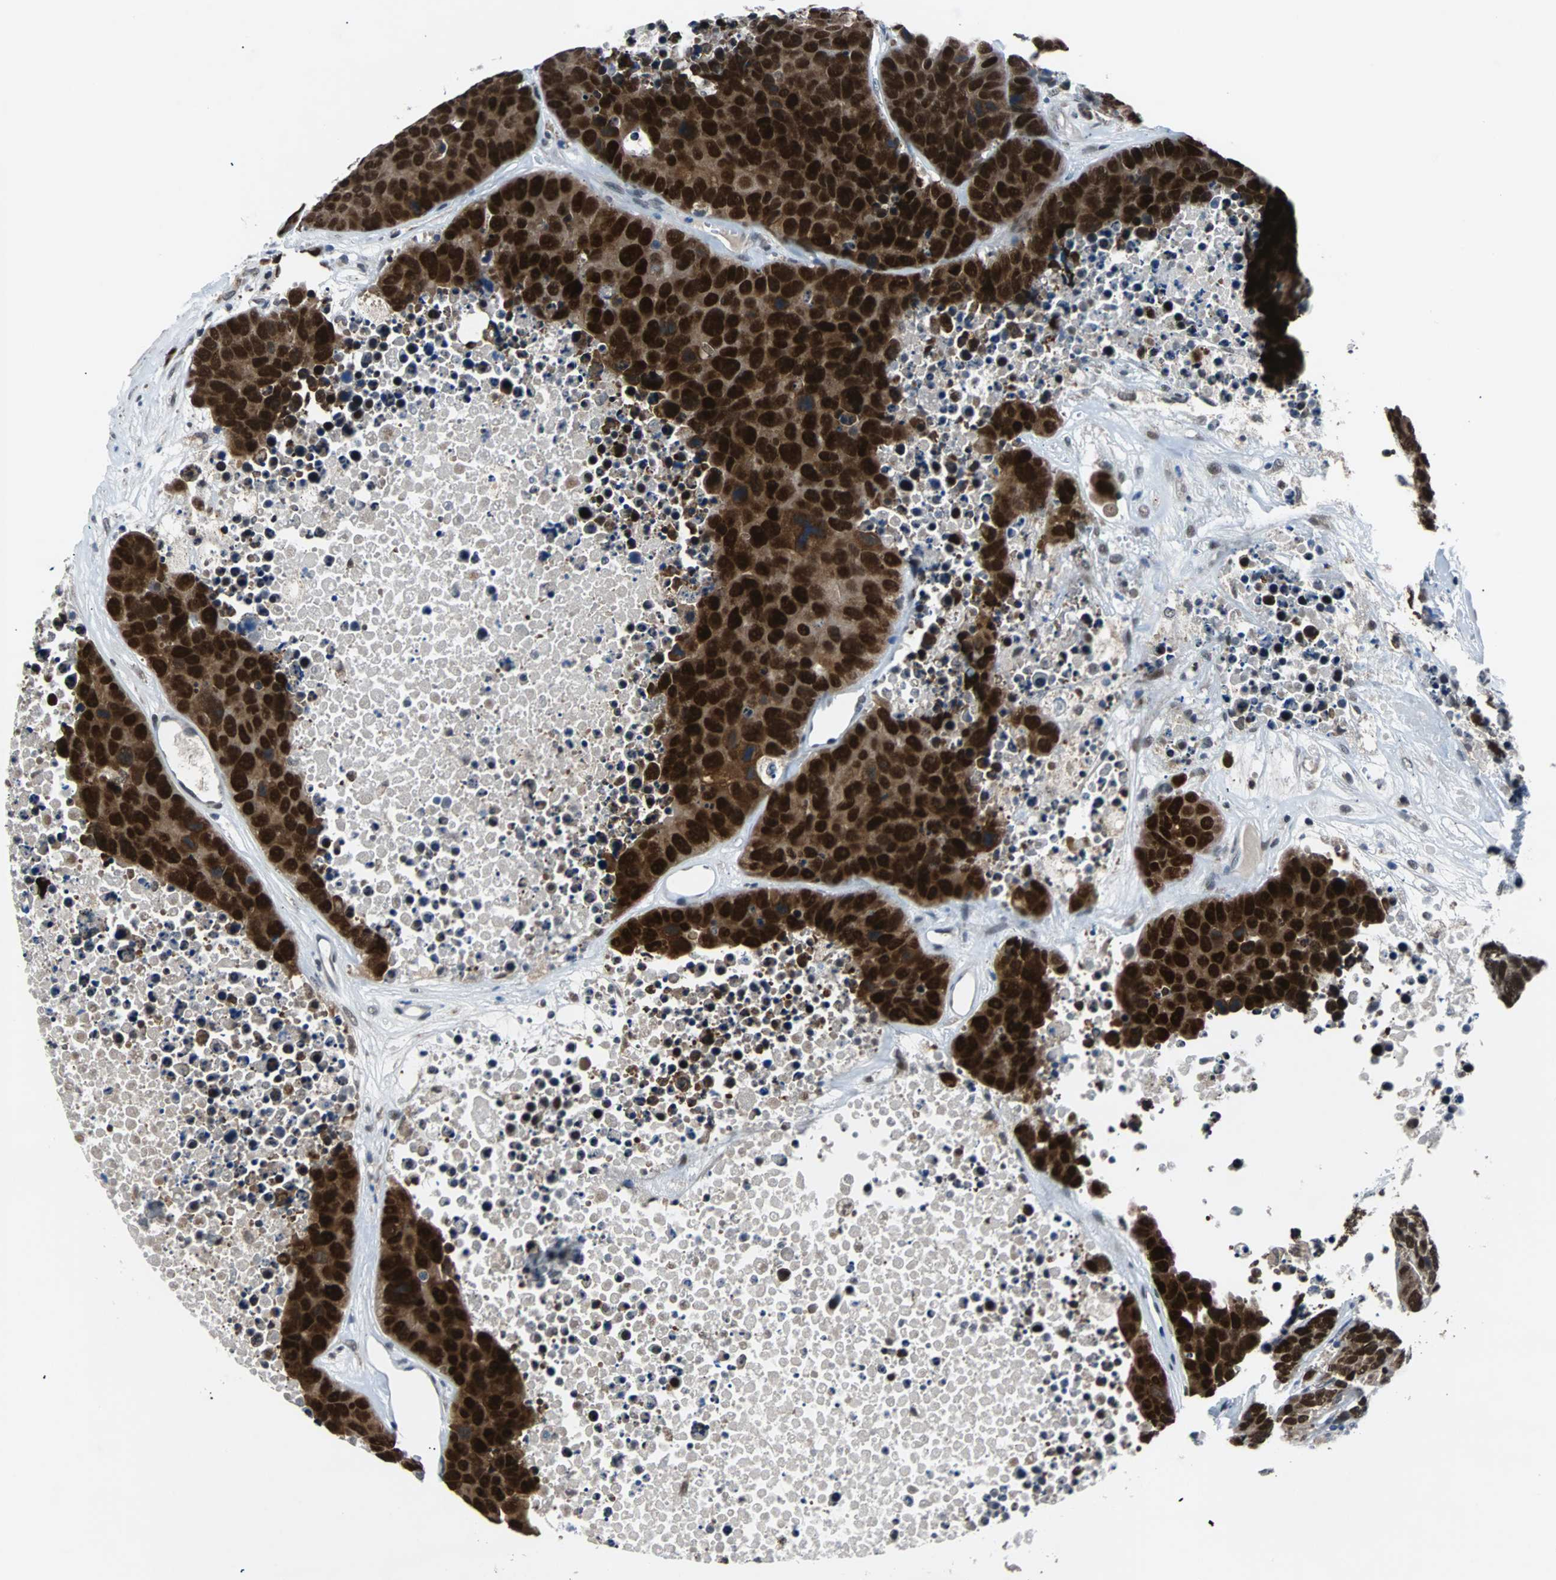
{"staining": {"intensity": "strong", "quantity": ">75%", "location": "cytoplasmic/membranous,nuclear"}, "tissue": "carcinoid", "cell_type": "Tumor cells", "image_type": "cancer", "snomed": [{"axis": "morphology", "description": "Carcinoid, malignant, NOS"}, {"axis": "topography", "description": "Lung"}], "caption": "The immunohistochemical stain labels strong cytoplasmic/membranous and nuclear expression in tumor cells of carcinoid tissue.", "gene": "USP28", "patient": {"sex": "male", "age": 60}}